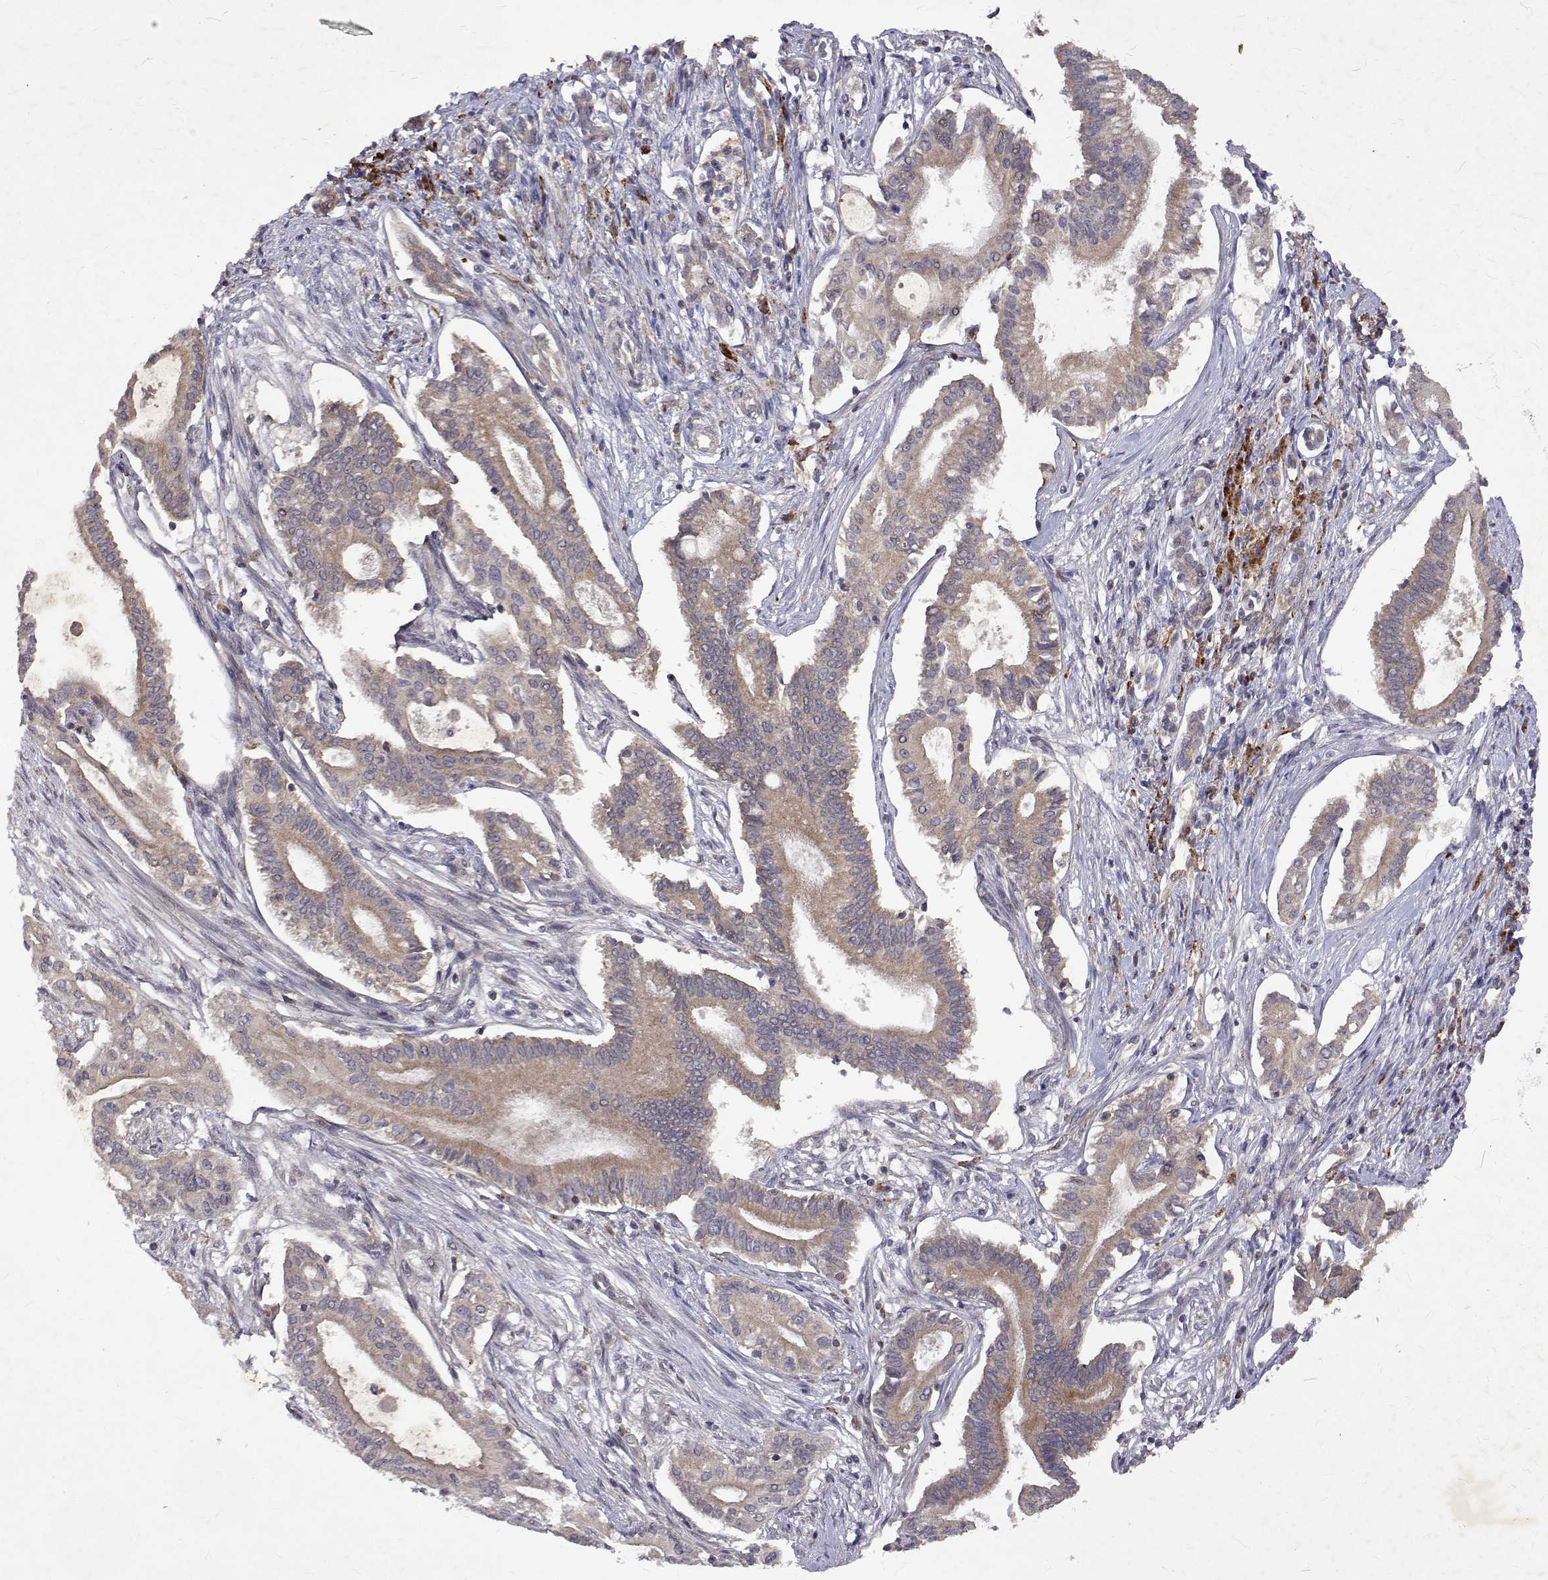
{"staining": {"intensity": "weak", "quantity": ">75%", "location": "cytoplasmic/membranous"}, "tissue": "pancreatic cancer", "cell_type": "Tumor cells", "image_type": "cancer", "snomed": [{"axis": "morphology", "description": "Adenocarcinoma, NOS"}, {"axis": "topography", "description": "Pancreas"}], "caption": "Brown immunohistochemical staining in pancreatic cancer (adenocarcinoma) displays weak cytoplasmic/membranous expression in approximately >75% of tumor cells.", "gene": "ALKBH8", "patient": {"sex": "female", "age": 68}}